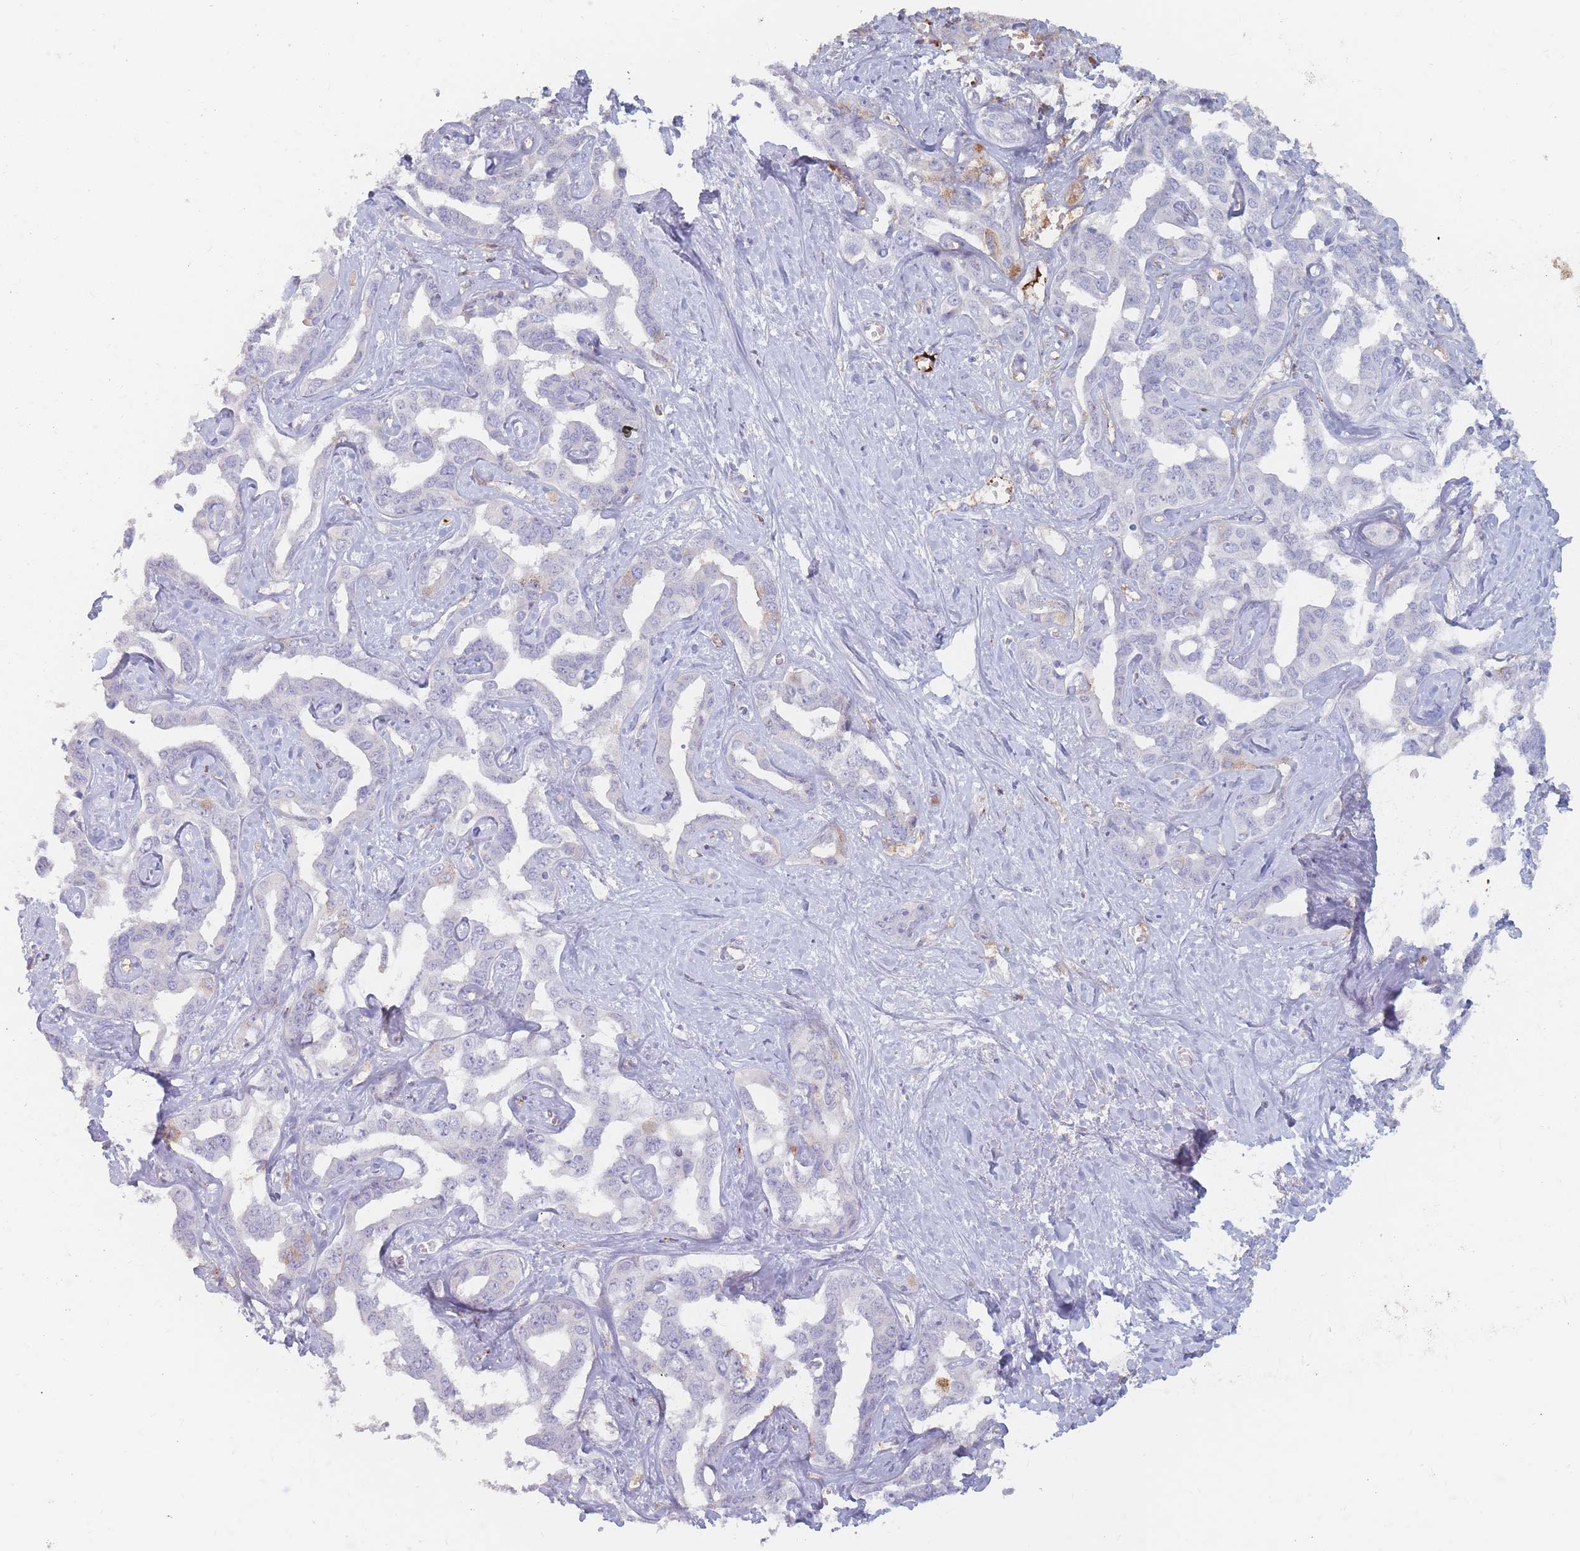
{"staining": {"intensity": "negative", "quantity": "none", "location": "none"}, "tissue": "liver cancer", "cell_type": "Tumor cells", "image_type": "cancer", "snomed": [{"axis": "morphology", "description": "Cholangiocarcinoma"}, {"axis": "topography", "description": "Liver"}], "caption": "Liver cholangiocarcinoma was stained to show a protein in brown. There is no significant positivity in tumor cells.", "gene": "PRG4", "patient": {"sex": "male", "age": 59}}